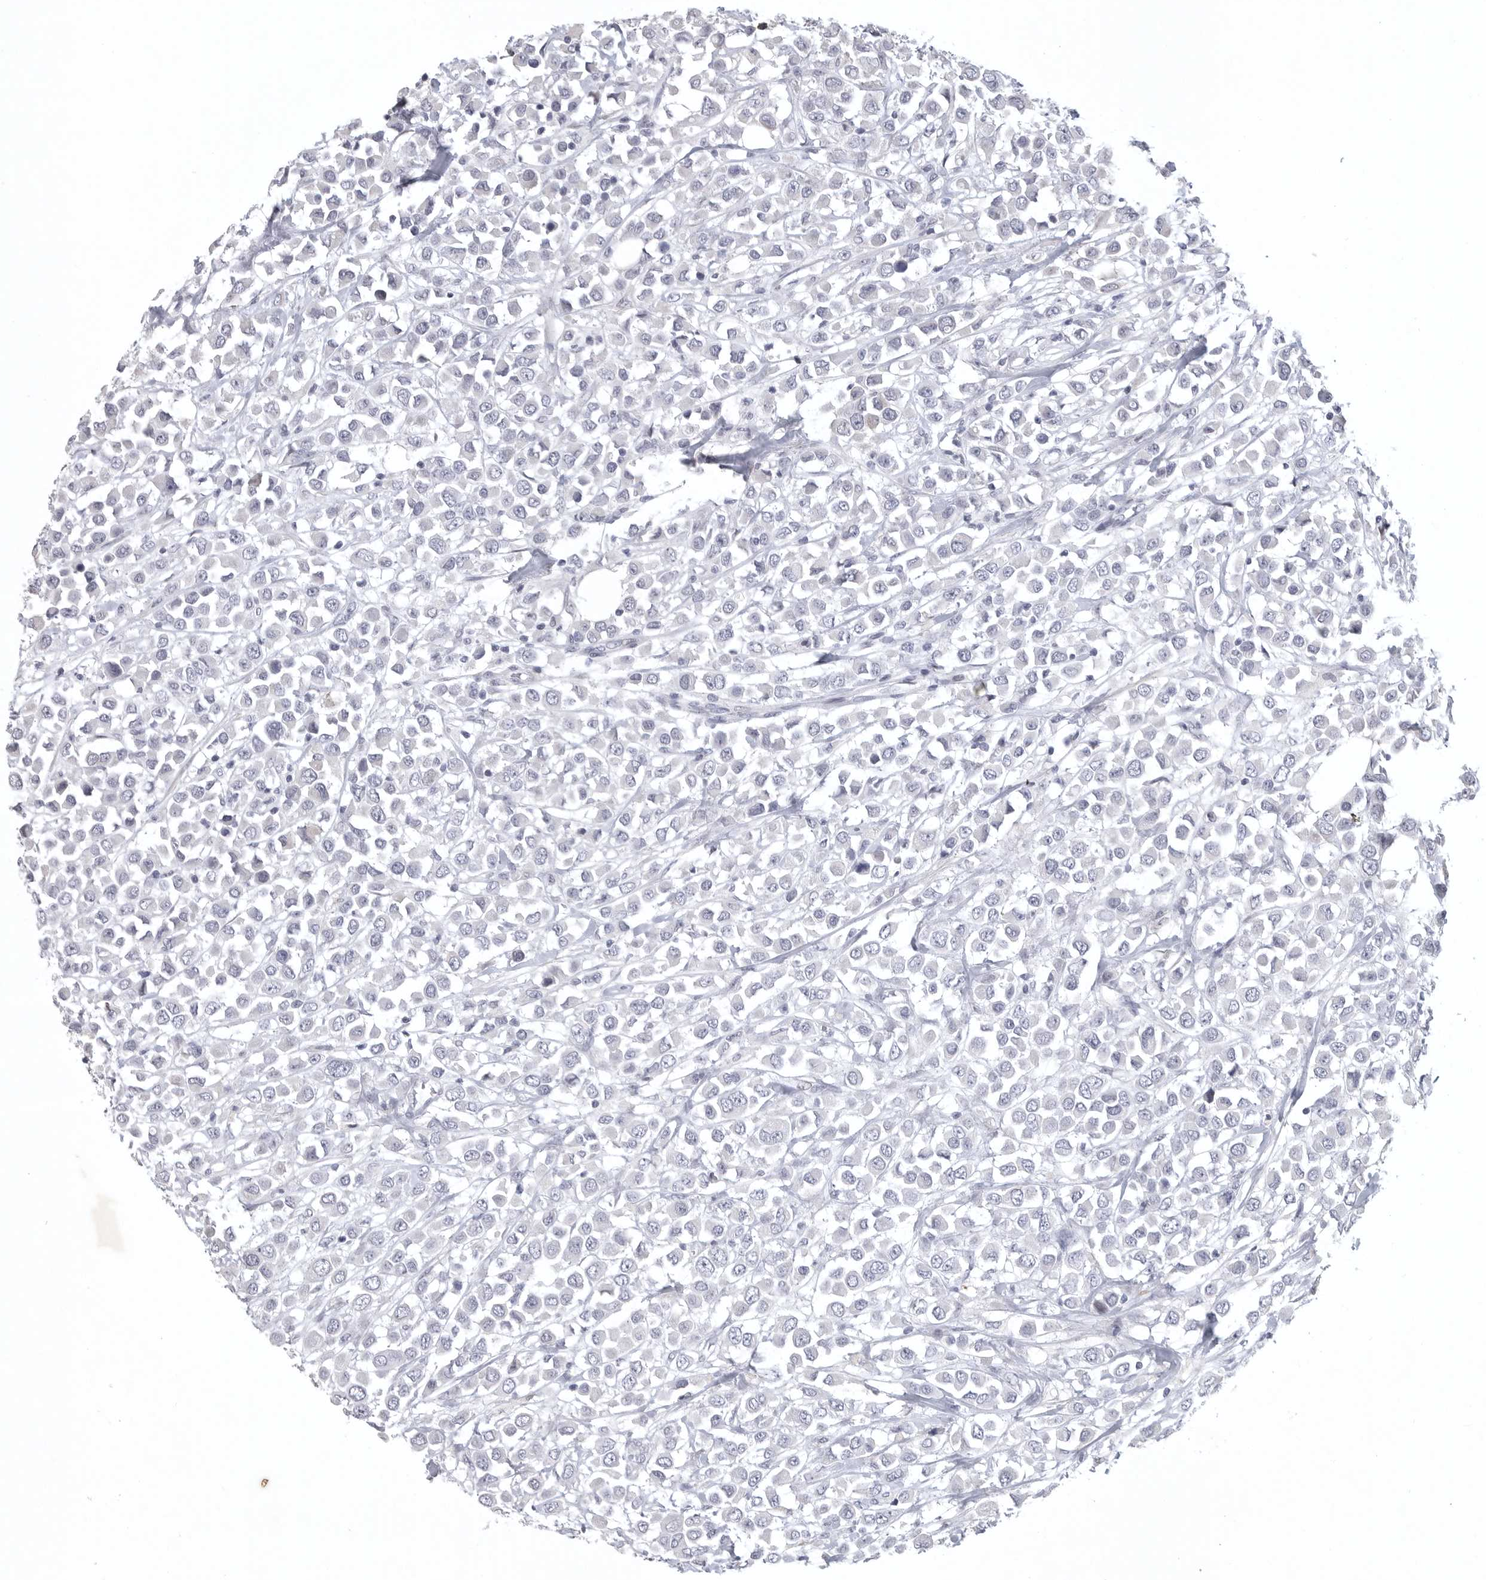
{"staining": {"intensity": "negative", "quantity": "none", "location": "none"}, "tissue": "breast cancer", "cell_type": "Tumor cells", "image_type": "cancer", "snomed": [{"axis": "morphology", "description": "Duct carcinoma"}, {"axis": "topography", "description": "Breast"}], "caption": "IHC of human invasive ductal carcinoma (breast) reveals no expression in tumor cells.", "gene": "TNR", "patient": {"sex": "female", "age": 61}}